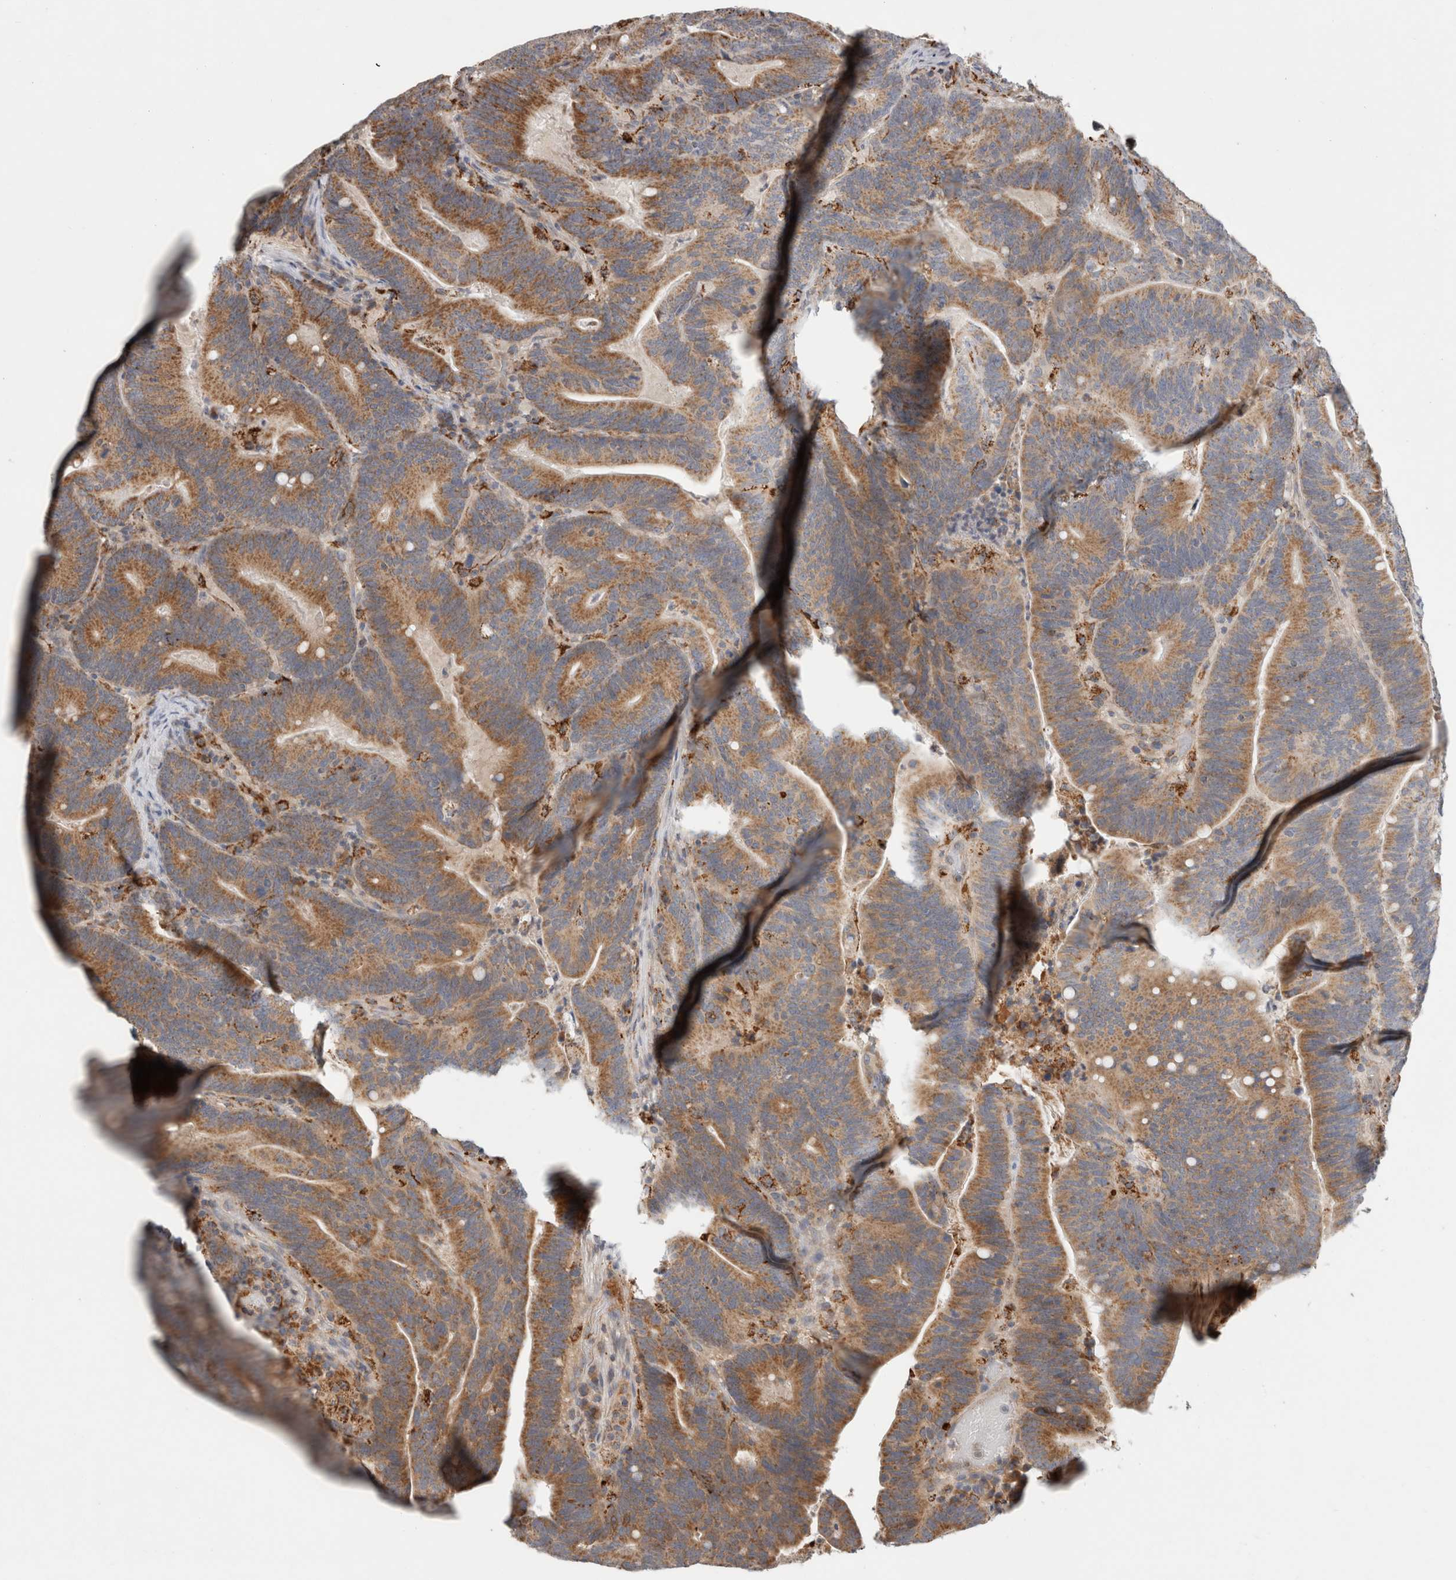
{"staining": {"intensity": "moderate", "quantity": ">75%", "location": "cytoplasmic/membranous"}, "tissue": "colorectal cancer", "cell_type": "Tumor cells", "image_type": "cancer", "snomed": [{"axis": "morphology", "description": "Adenocarcinoma, NOS"}, {"axis": "topography", "description": "Colon"}], "caption": "Protein analysis of colorectal cancer (adenocarcinoma) tissue shows moderate cytoplasmic/membranous staining in about >75% of tumor cells. (Stains: DAB in brown, nuclei in blue, Microscopy: brightfield microscopy at high magnification).", "gene": "HROB", "patient": {"sex": "female", "age": 66}}